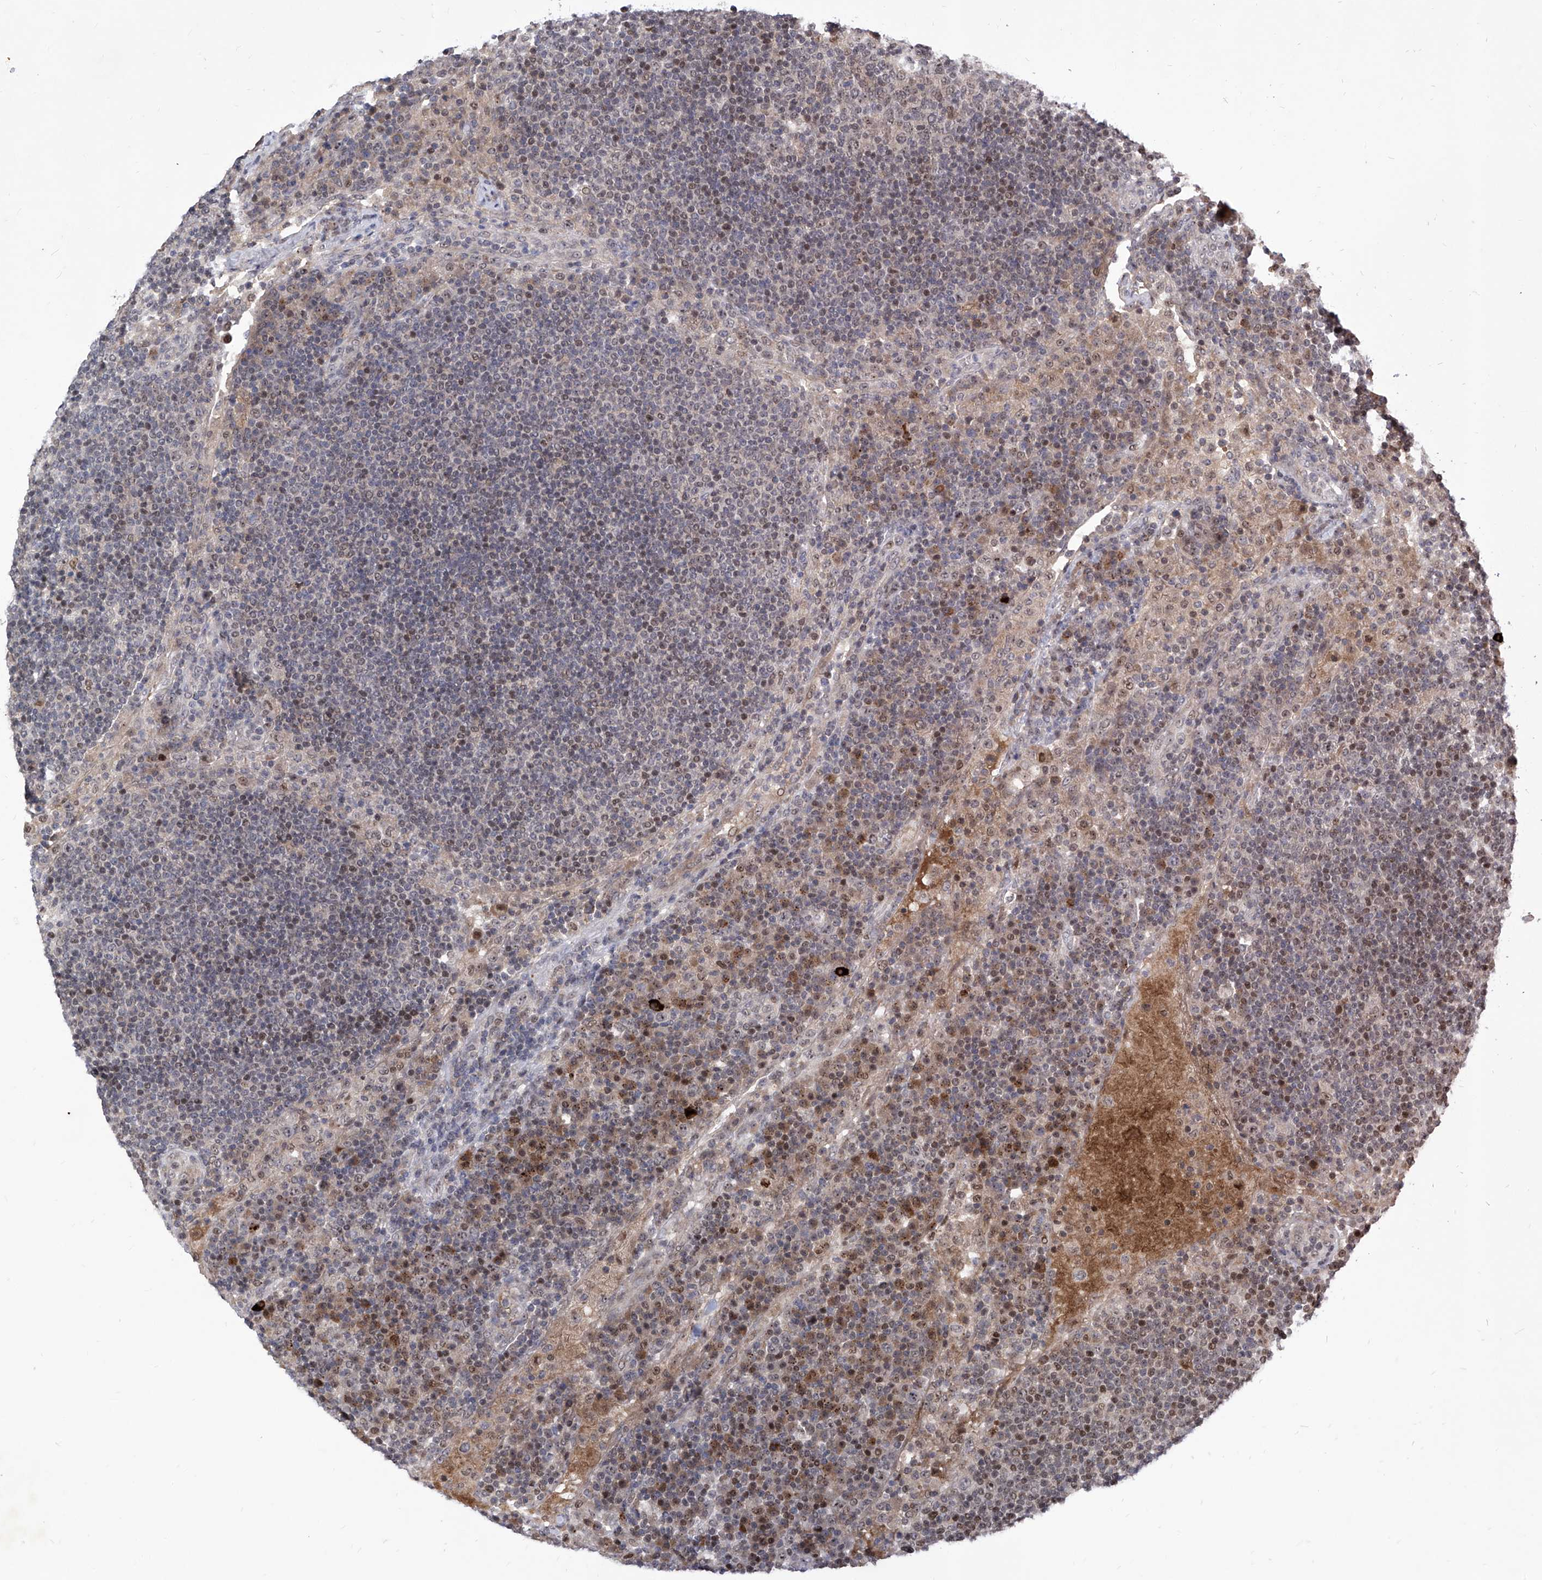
{"staining": {"intensity": "moderate", "quantity": "<25%", "location": "cytoplasmic/membranous,nuclear"}, "tissue": "lymph node", "cell_type": "Non-germinal center cells", "image_type": "normal", "snomed": [{"axis": "morphology", "description": "Normal tissue, NOS"}, {"axis": "topography", "description": "Lymph node"}], "caption": "Immunohistochemistry of normal human lymph node displays low levels of moderate cytoplasmic/membranous,nuclear positivity in approximately <25% of non-germinal center cells. The staining was performed using DAB (3,3'-diaminobenzidine), with brown indicating positive protein expression. Nuclei are stained blue with hematoxylin.", "gene": "LGR4", "patient": {"sex": "female", "age": 53}}